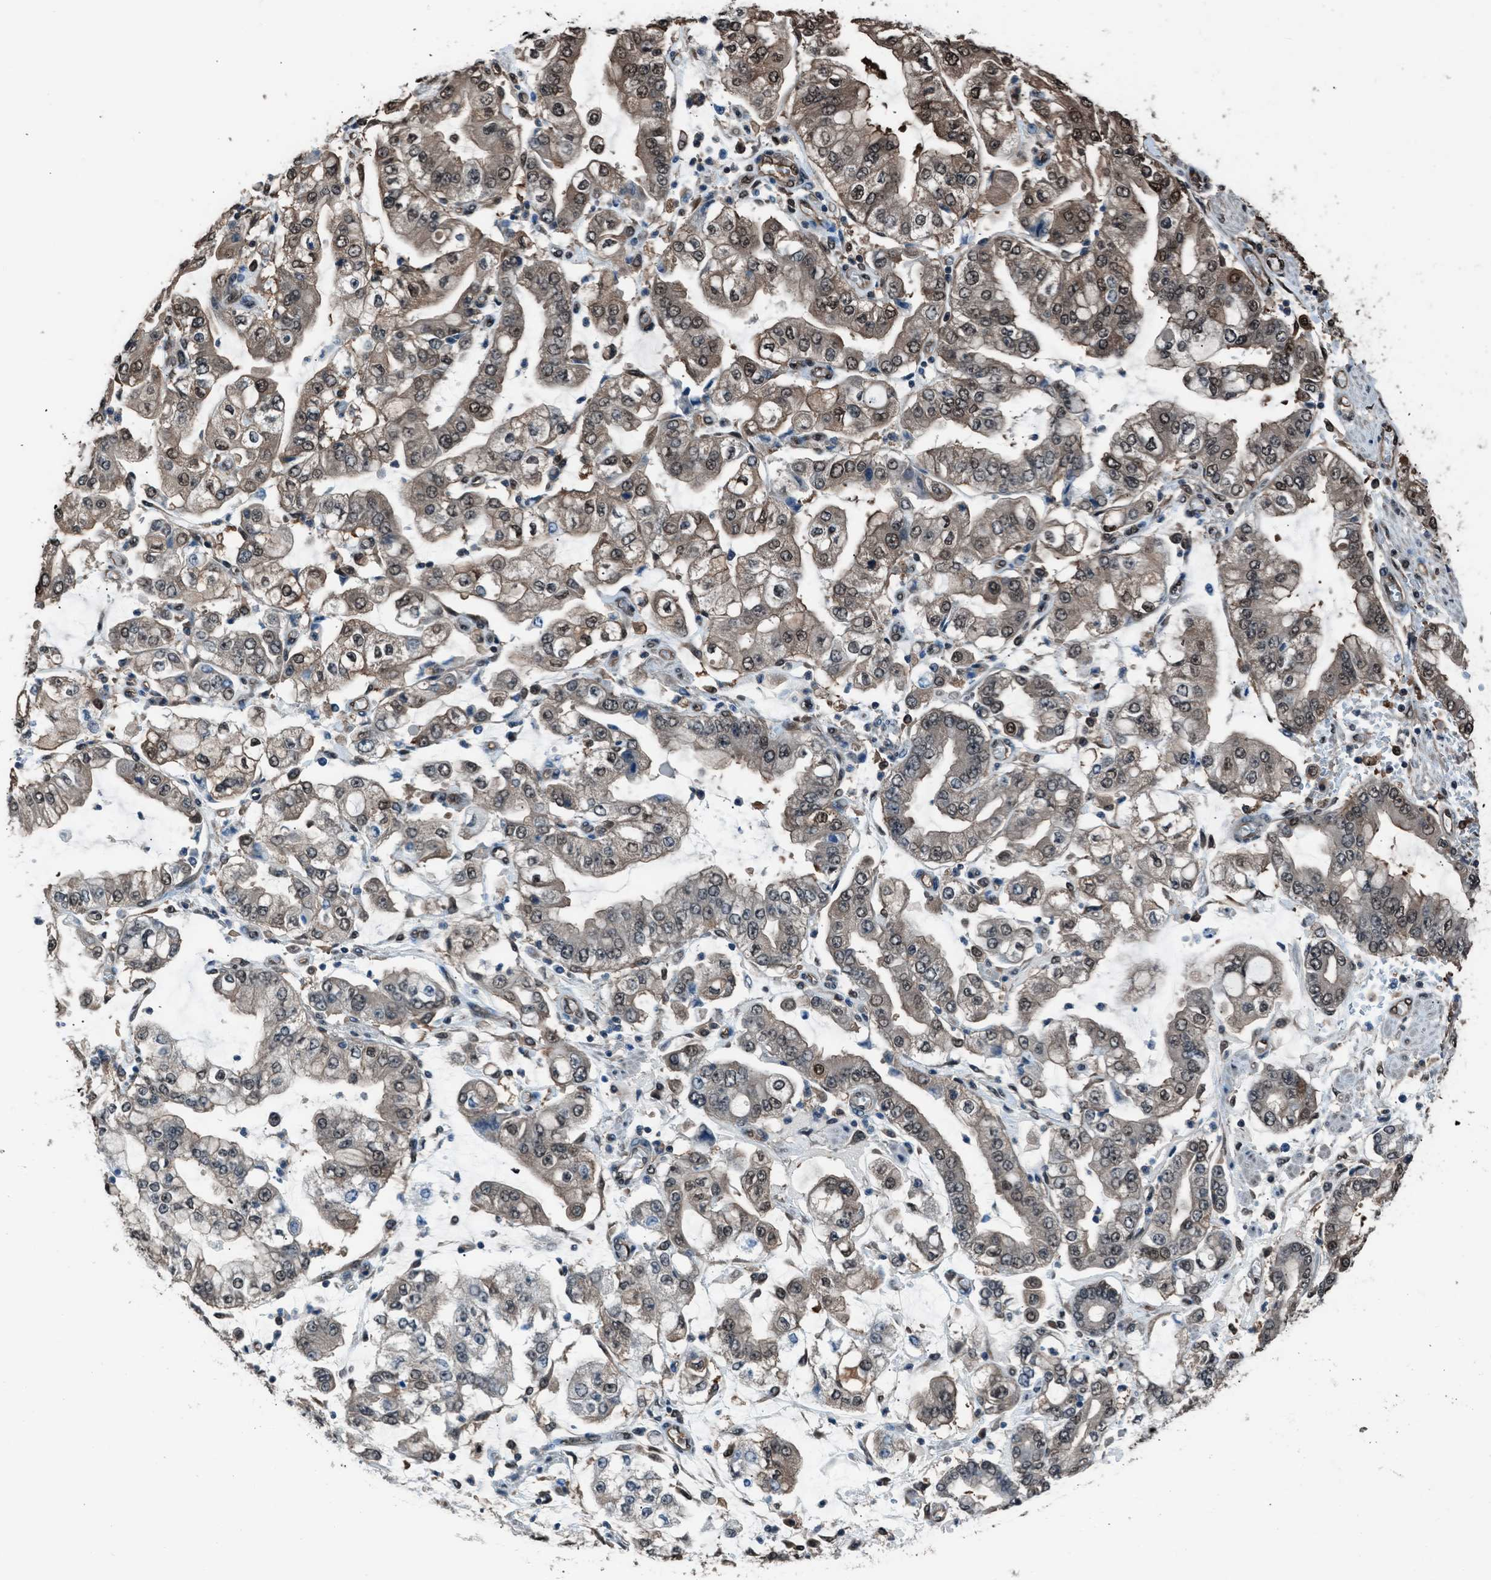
{"staining": {"intensity": "moderate", "quantity": ">75%", "location": "nuclear"}, "tissue": "stomach cancer", "cell_type": "Tumor cells", "image_type": "cancer", "snomed": [{"axis": "morphology", "description": "Adenocarcinoma, NOS"}, {"axis": "topography", "description": "Stomach"}], "caption": "High-magnification brightfield microscopy of stomach cancer (adenocarcinoma) stained with DAB (3,3'-diaminobenzidine) (brown) and counterstained with hematoxylin (blue). tumor cells exhibit moderate nuclear expression is seen in about>75% of cells.", "gene": "YWHAG", "patient": {"sex": "male", "age": 76}}